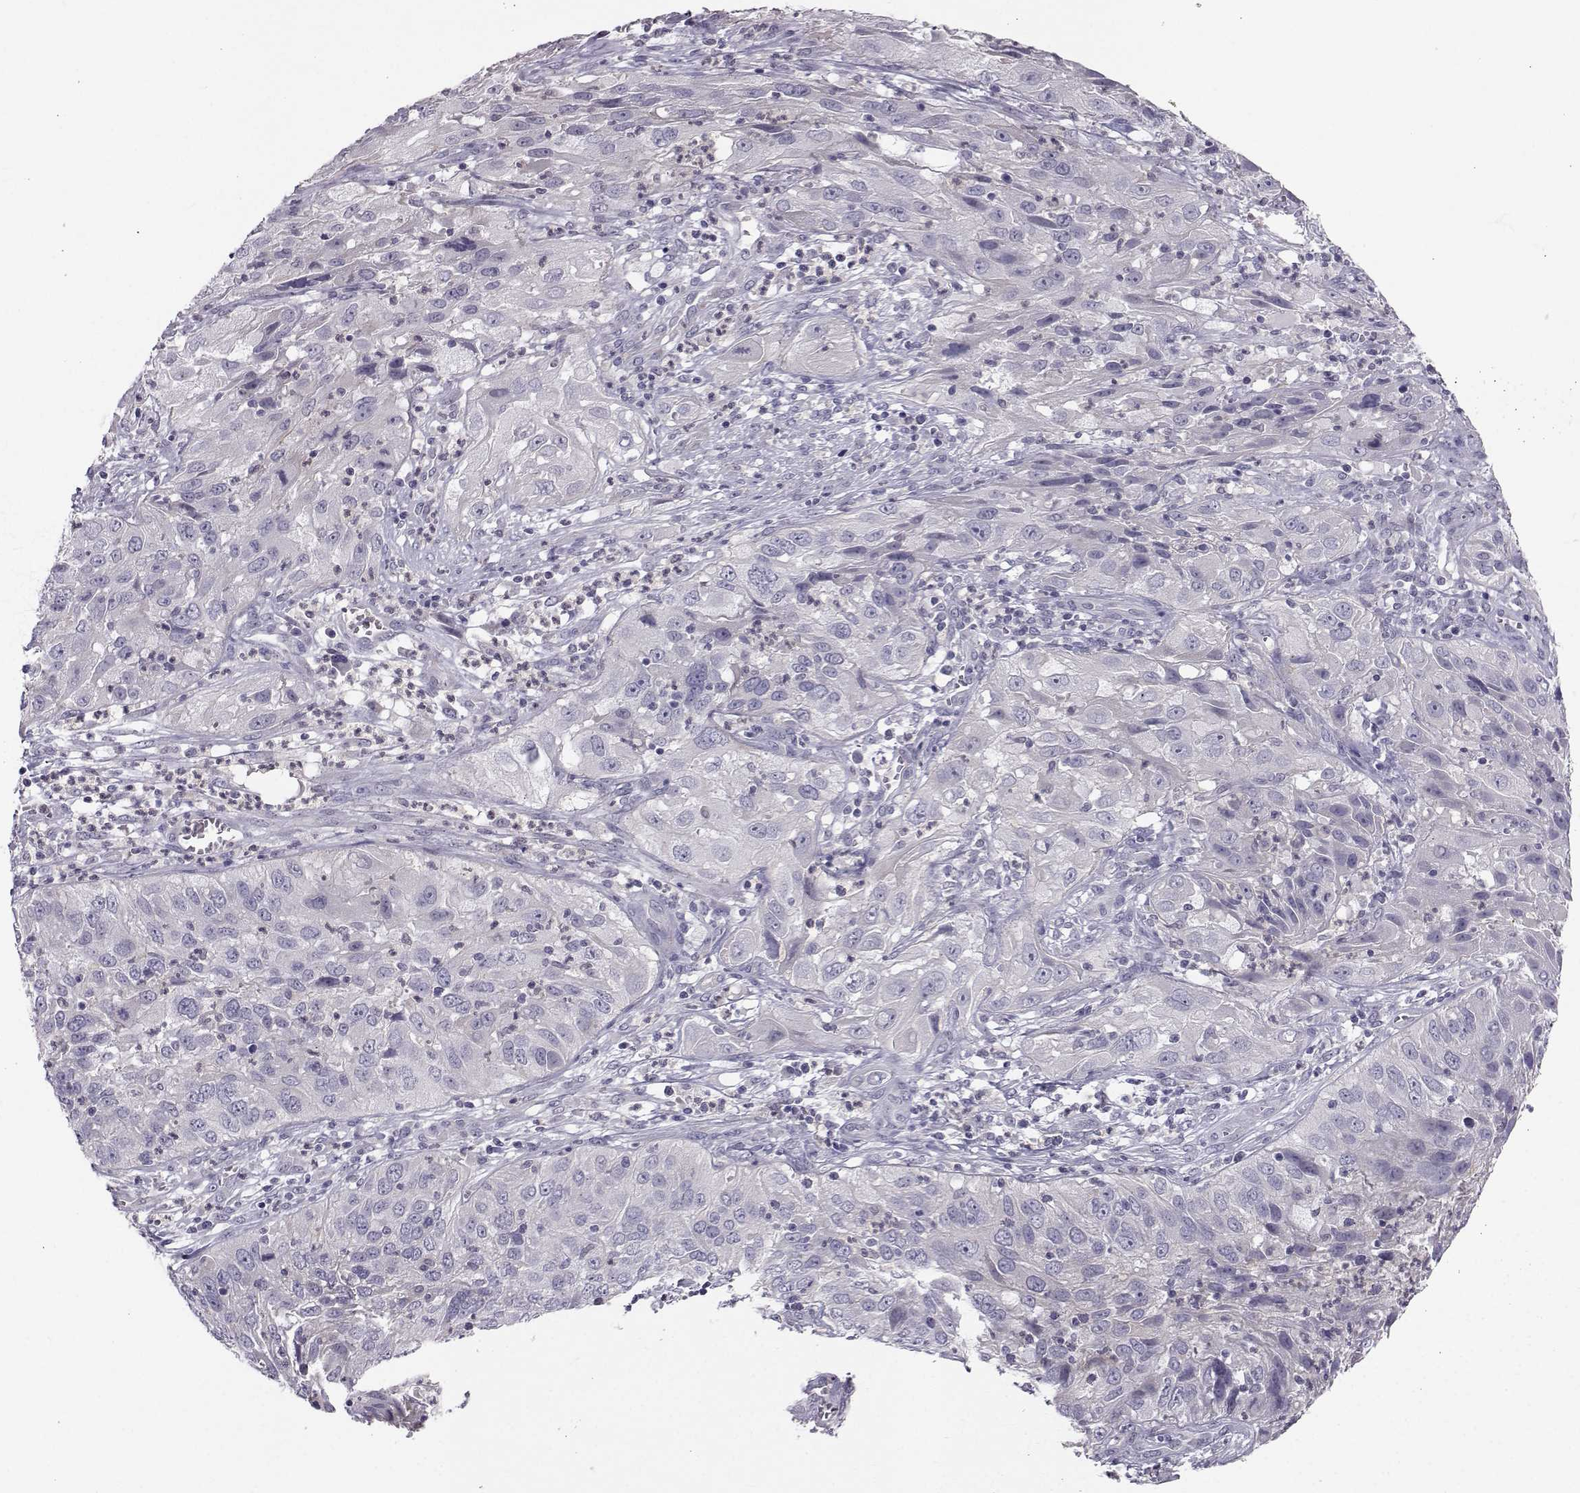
{"staining": {"intensity": "negative", "quantity": "none", "location": "none"}, "tissue": "cervical cancer", "cell_type": "Tumor cells", "image_type": "cancer", "snomed": [{"axis": "morphology", "description": "Squamous cell carcinoma, NOS"}, {"axis": "topography", "description": "Cervix"}], "caption": "Immunohistochemical staining of cervical cancer reveals no significant positivity in tumor cells.", "gene": "ZNF185", "patient": {"sex": "female", "age": 32}}